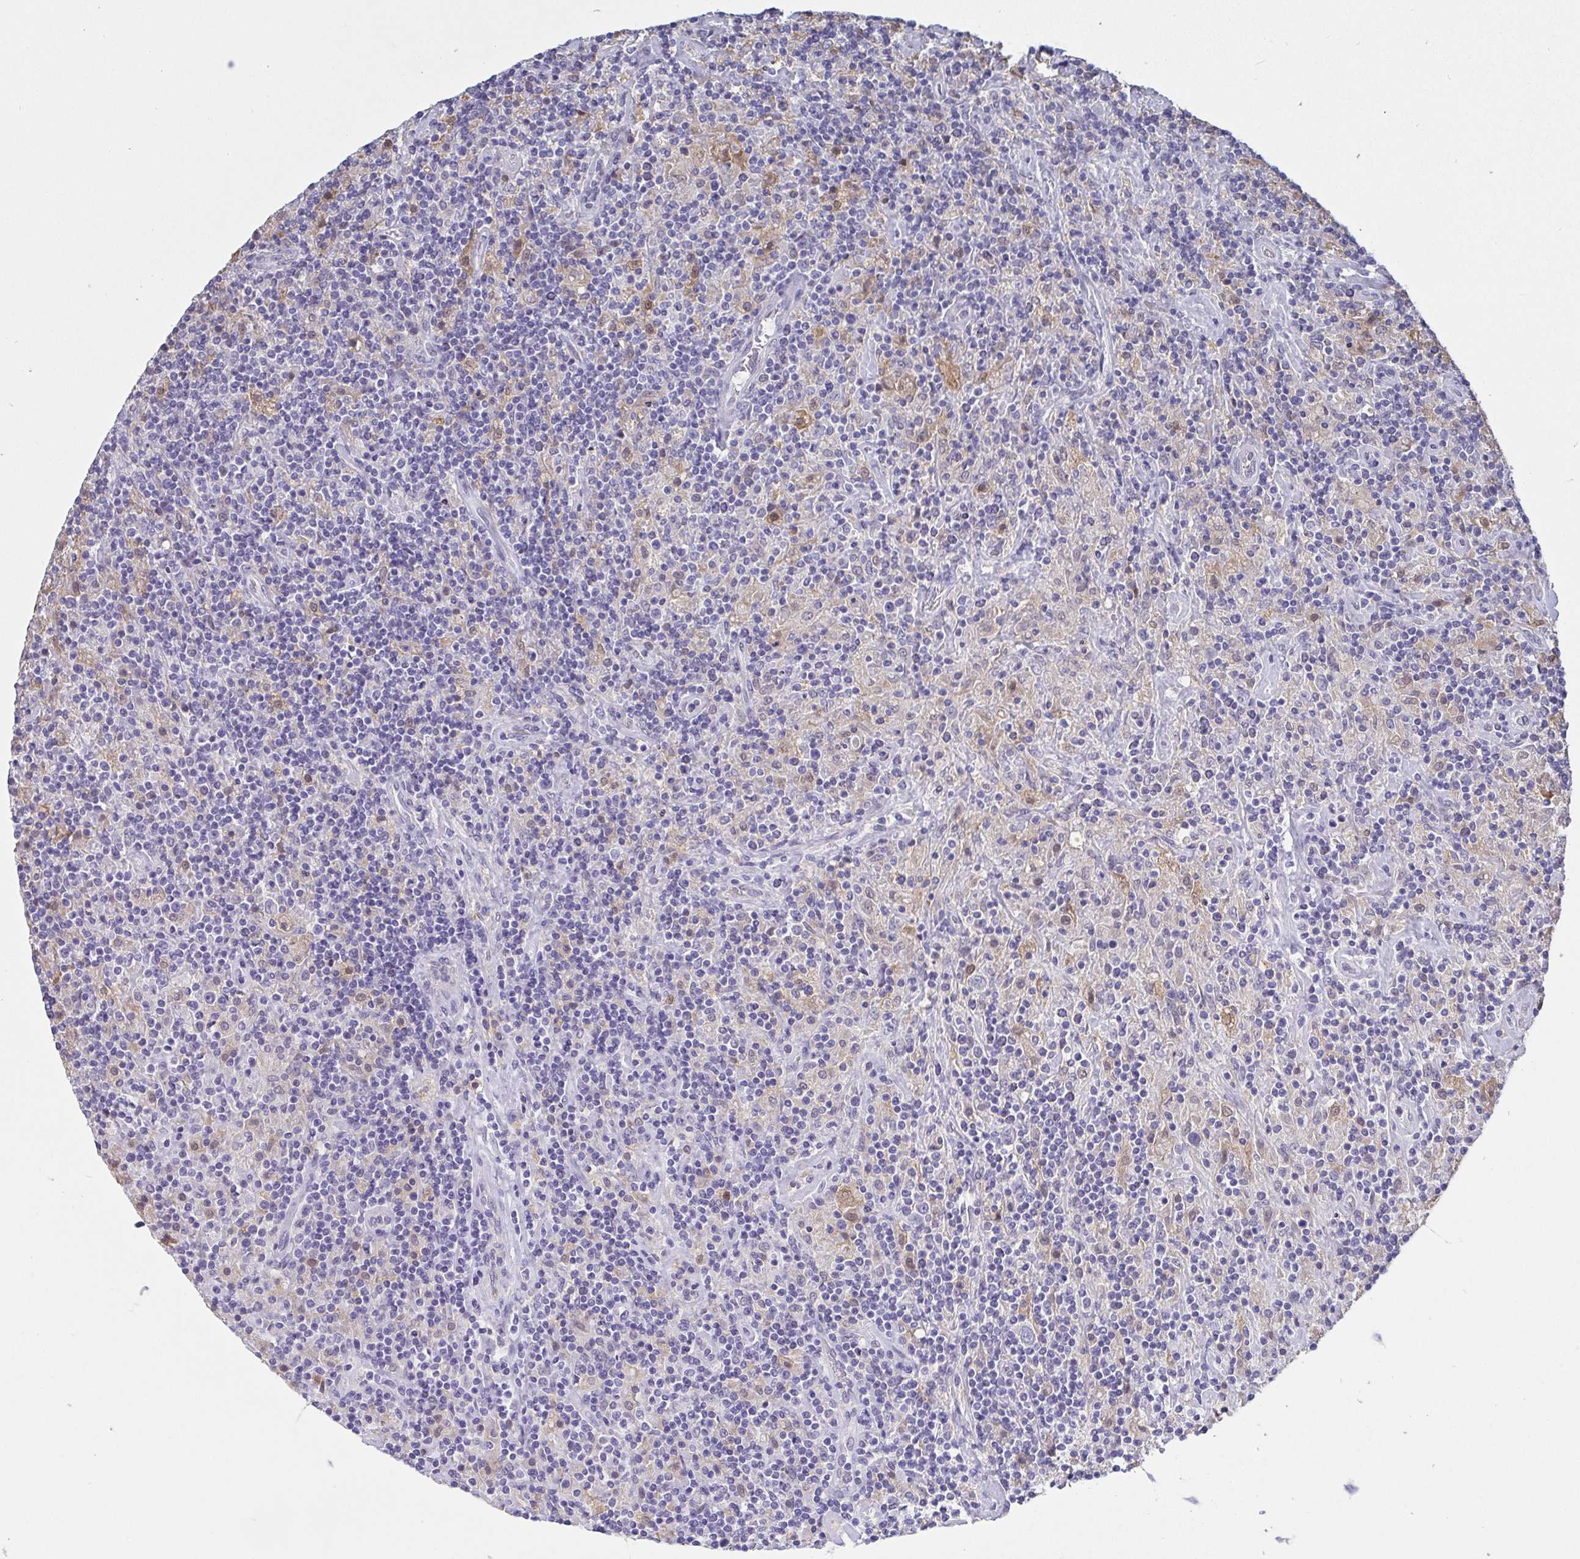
{"staining": {"intensity": "negative", "quantity": "none", "location": "none"}, "tissue": "lymphoma", "cell_type": "Tumor cells", "image_type": "cancer", "snomed": [{"axis": "morphology", "description": "Hodgkin's disease, NOS"}, {"axis": "topography", "description": "Lymph node"}], "caption": "This is an immunohistochemistry image of lymphoma. There is no staining in tumor cells.", "gene": "IDH1", "patient": {"sex": "male", "age": 70}}